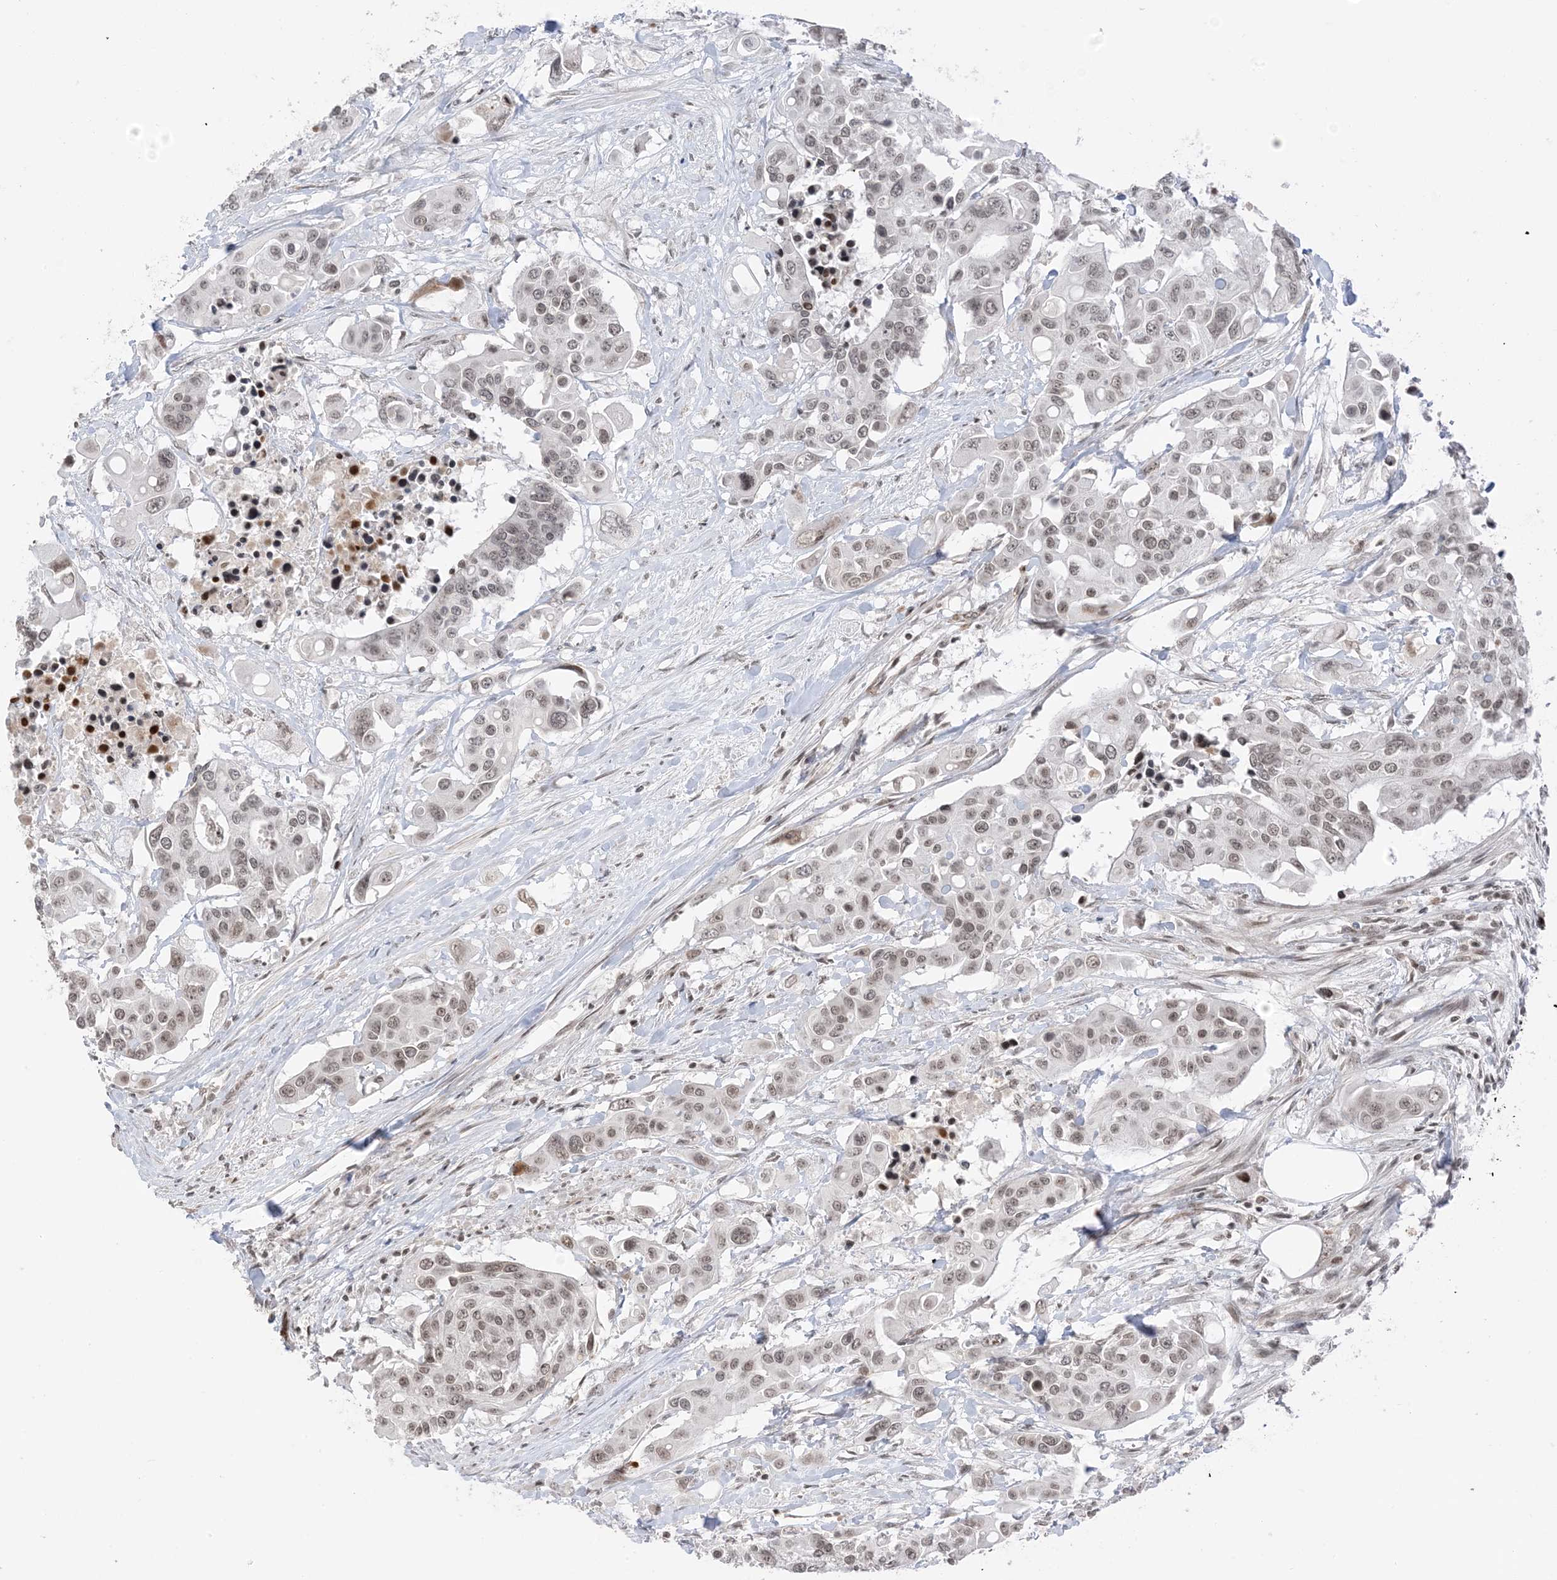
{"staining": {"intensity": "weak", "quantity": ">75%", "location": "nuclear"}, "tissue": "colorectal cancer", "cell_type": "Tumor cells", "image_type": "cancer", "snomed": [{"axis": "morphology", "description": "Adenocarcinoma, NOS"}, {"axis": "topography", "description": "Colon"}], "caption": "Protein staining displays weak nuclear expression in approximately >75% of tumor cells in colorectal cancer (adenocarcinoma).", "gene": "METAP1D", "patient": {"sex": "male", "age": 77}}